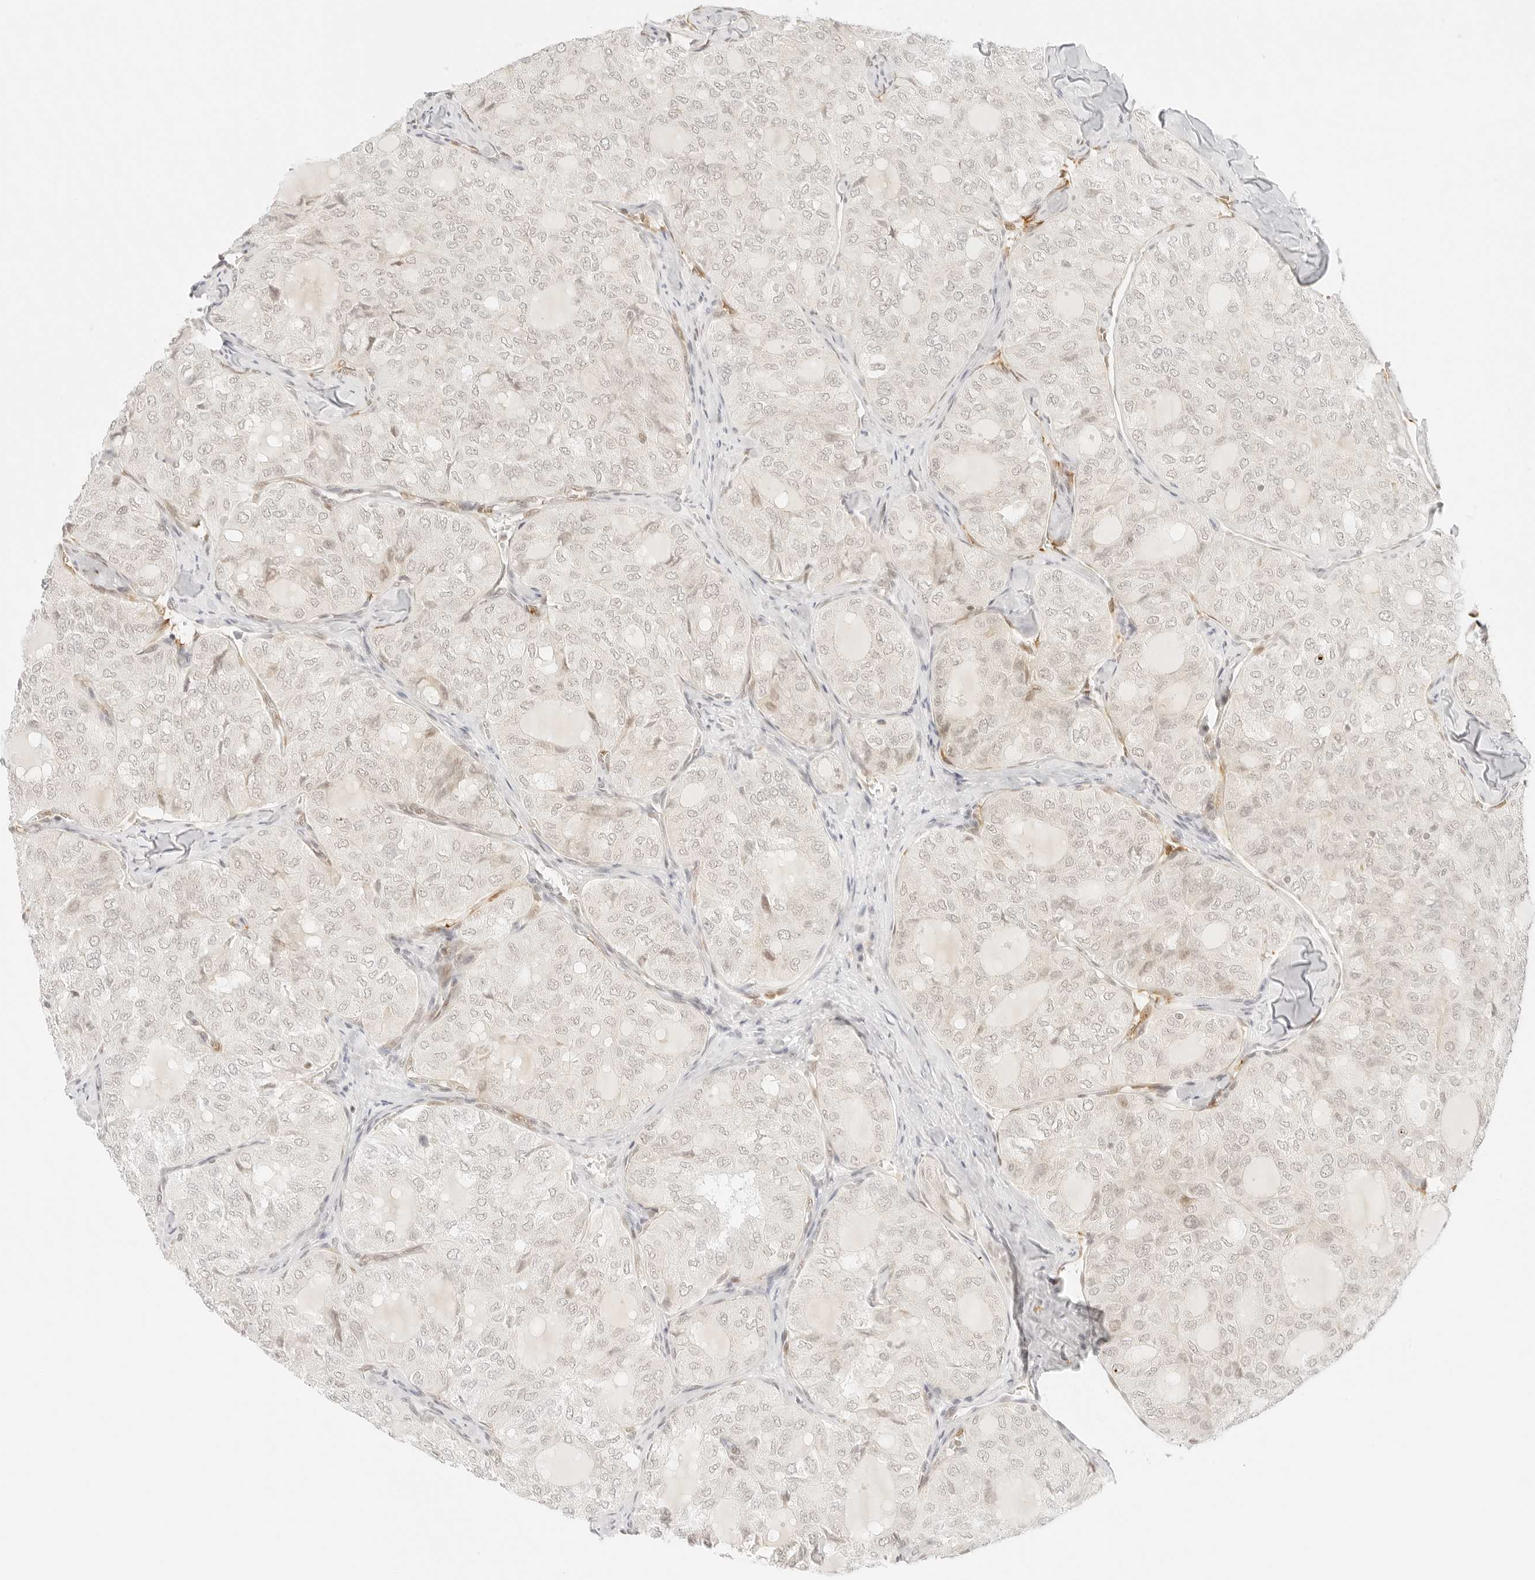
{"staining": {"intensity": "negative", "quantity": "none", "location": "none"}, "tissue": "thyroid cancer", "cell_type": "Tumor cells", "image_type": "cancer", "snomed": [{"axis": "morphology", "description": "Follicular adenoma carcinoma, NOS"}, {"axis": "topography", "description": "Thyroid gland"}], "caption": "The immunohistochemistry (IHC) image has no significant expression in tumor cells of thyroid follicular adenoma carcinoma tissue.", "gene": "GNAS", "patient": {"sex": "male", "age": 75}}